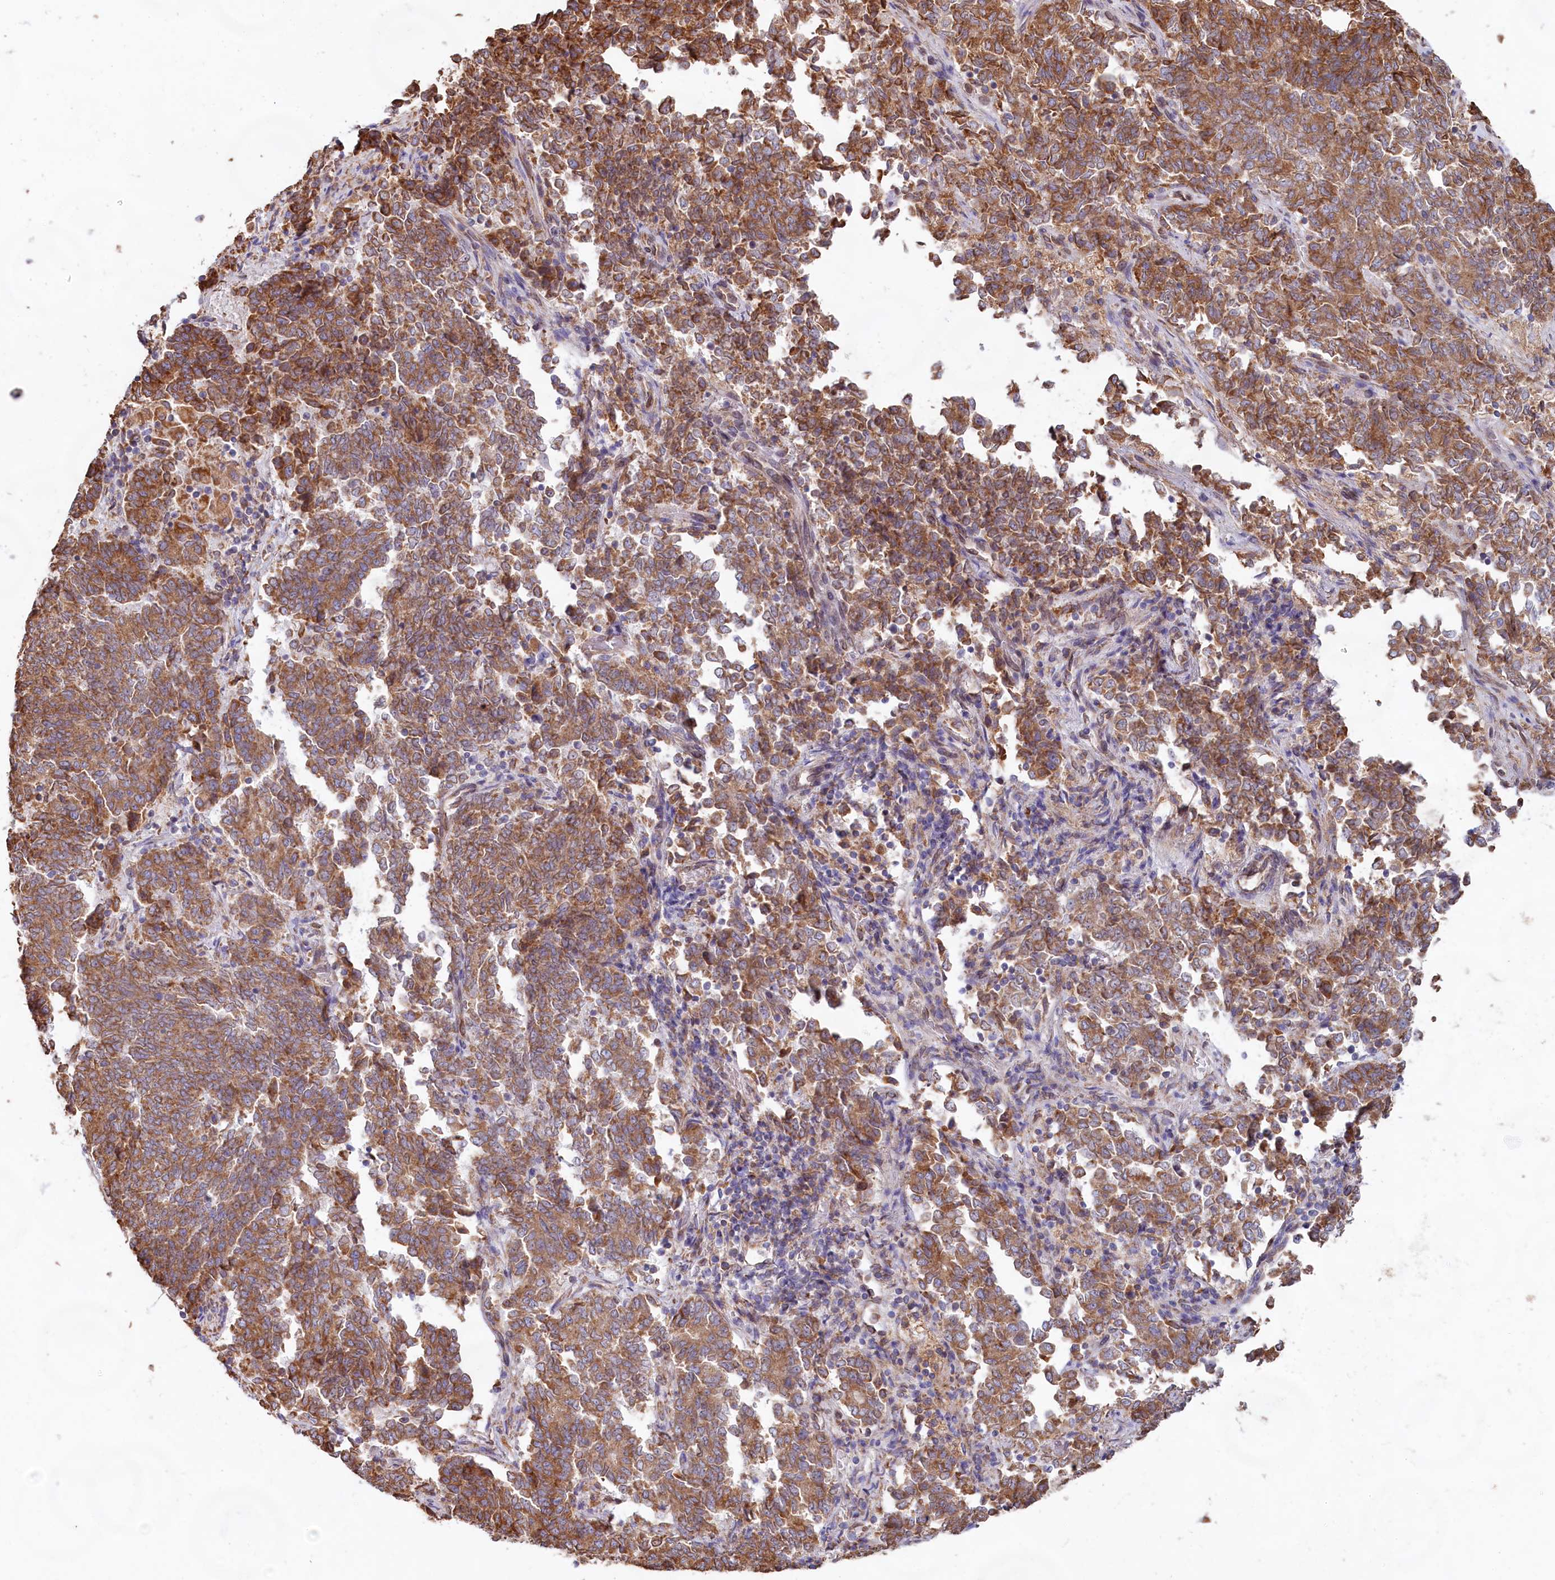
{"staining": {"intensity": "moderate", "quantity": ">75%", "location": "cytoplasmic/membranous"}, "tissue": "endometrial cancer", "cell_type": "Tumor cells", "image_type": "cancer", "snomed": [{"axis": "morphology", "description": "Adenocarcinoma, NOS"}, {"axis": "topography", "description": "Endometrium"}], "caption": "This micrograph exhibits immunohistochemistry staining of human endometrial cancer, with medium moderate cytoplasmic/membranous positivity in approximately >75% of tumor cells.", "gene": "TBC1D19", "patient": {"sex": "female", "age": 80}}